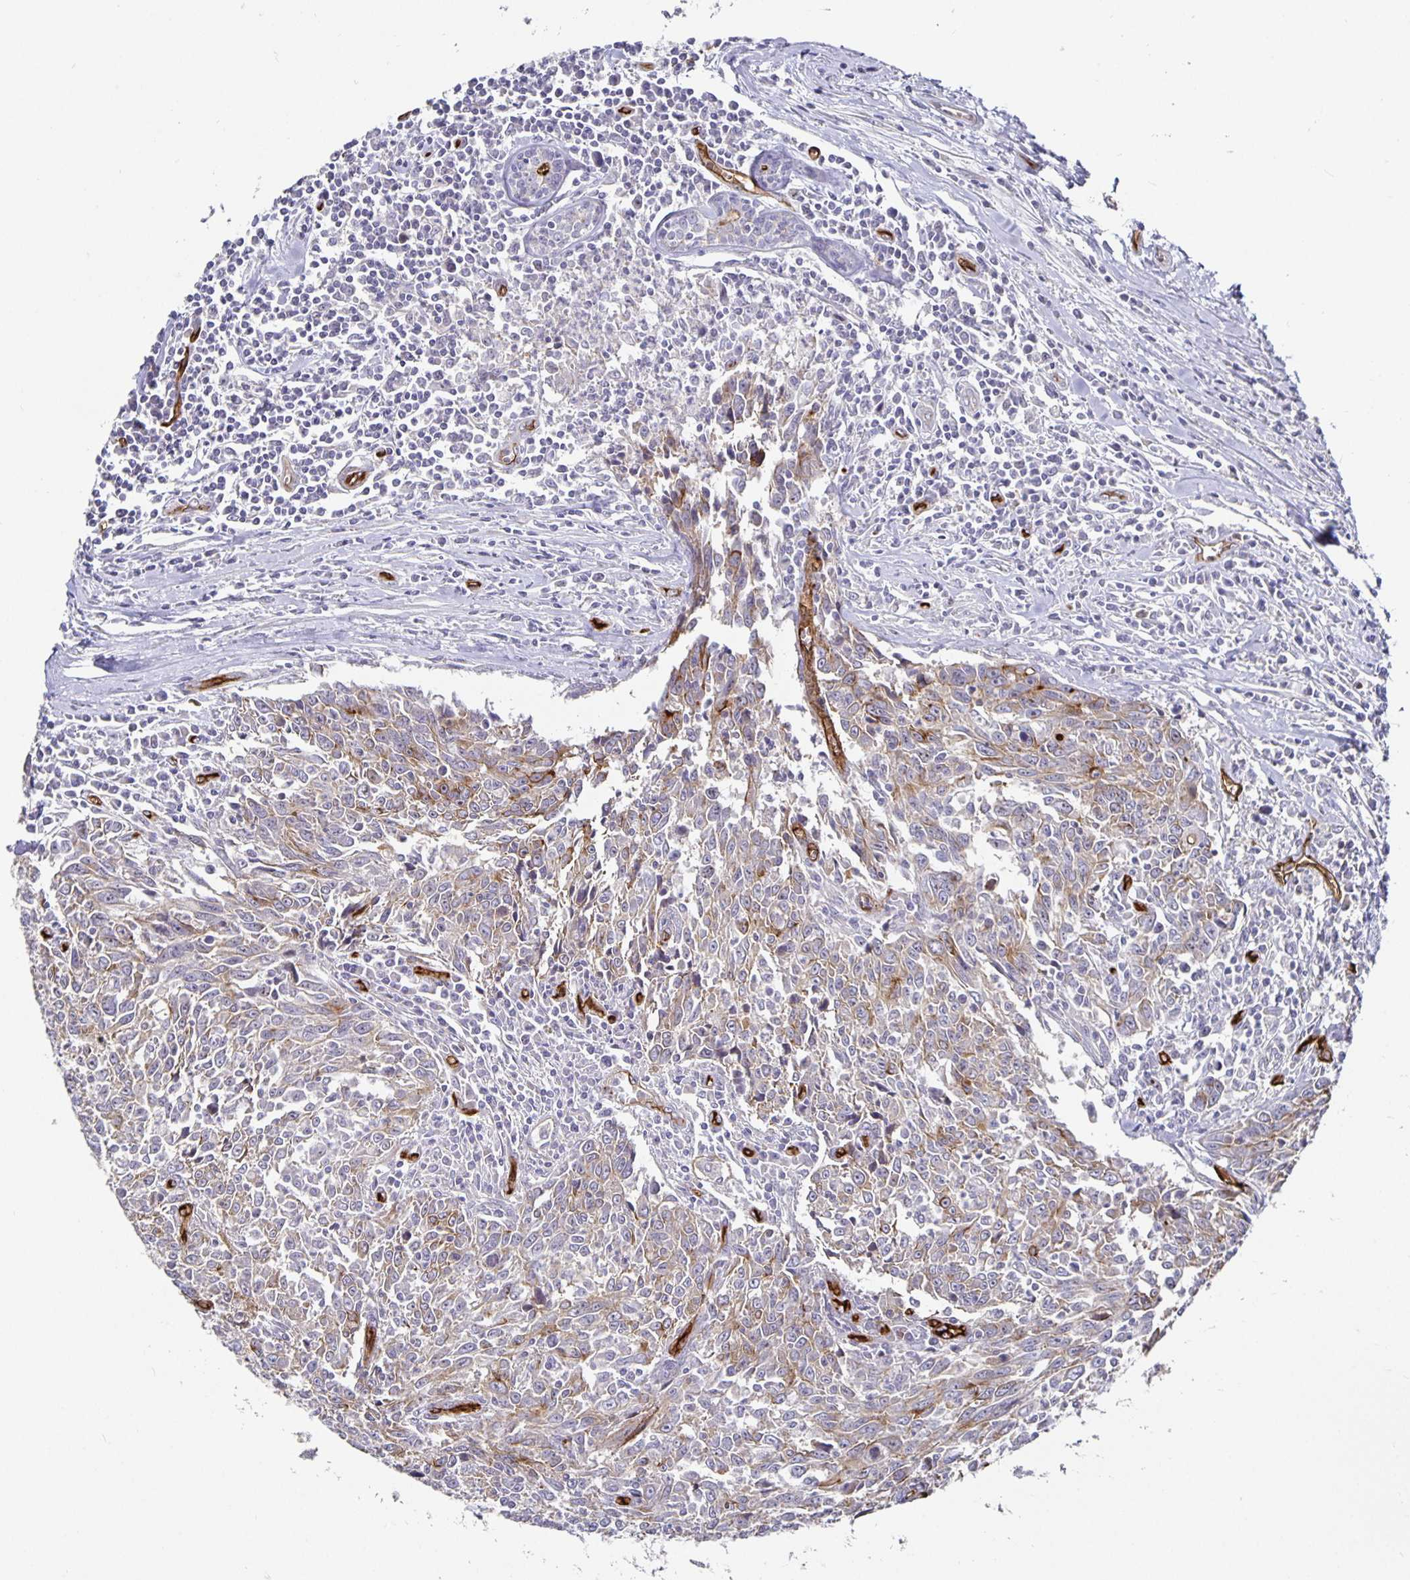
{"staining": {"intensity": "weak", "quantity": "25%-75%", "location": "cytoplasmic/membranous"}, "tissue": "breast cancer", "cell_type": "Tumor cells", "image_type": "cancer", "snomed": [{"axis": "morphology", "description": "Duct carcinoma"}, {"axis": "topography", "description": "Breast"}], "caption": "Immunohistochemistry staining of breast cancer (intraductal carcinoma), which demonstrates low levels of weak cytoplasmic/membranous positivity in about 25%-75% of tumor cells indicating weak cytoplasmic/membranous protein staining. The staining was performed using DAB (brown) for protein detection and nuclei were counterstained in hematoxylin (blue).", "gene": "PODXL", "patient": {"sex": "female", "age": 50}}